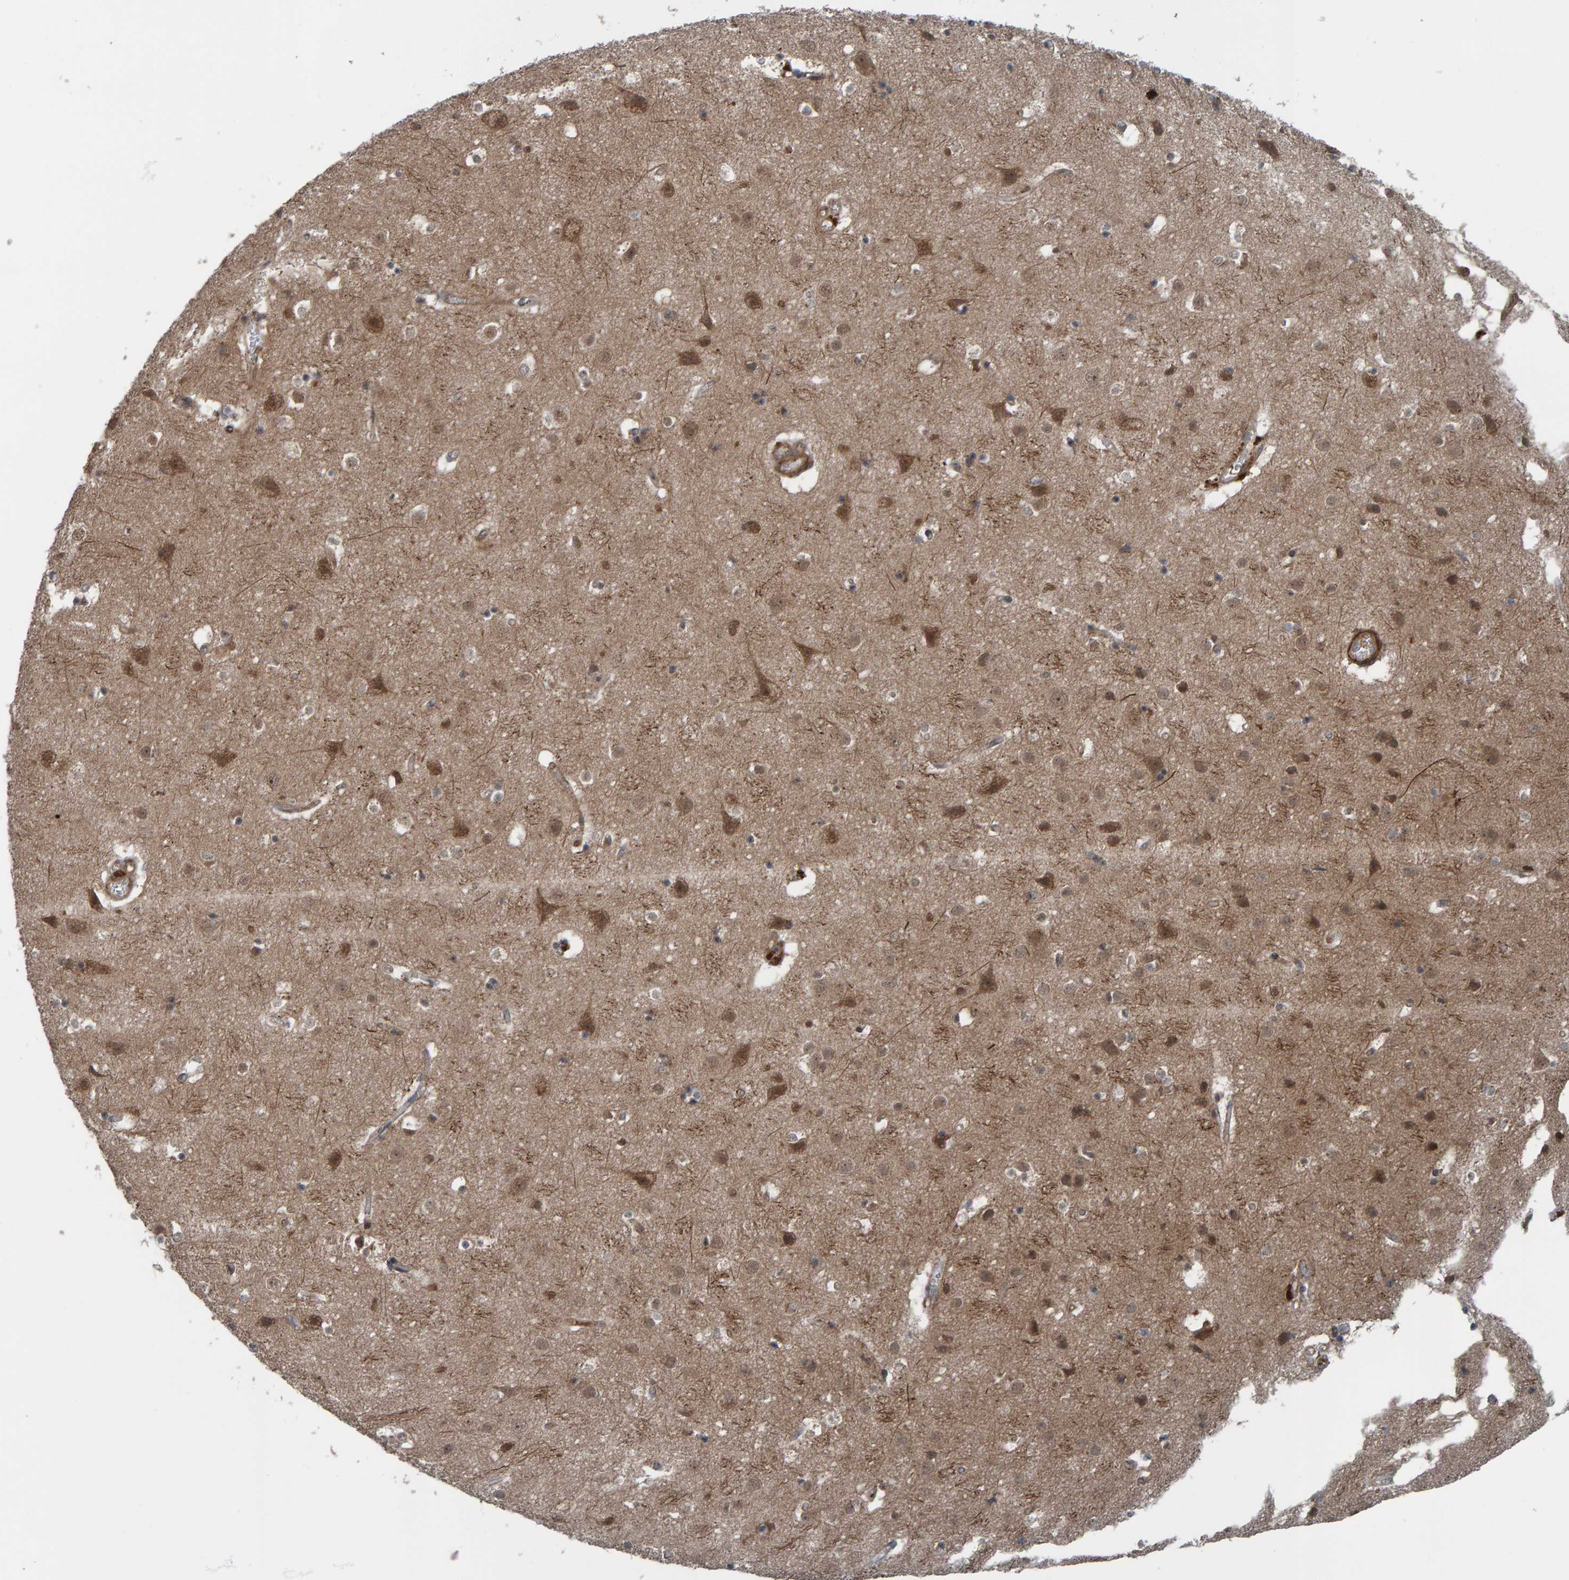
{"staining": {"intensity": "moderate", "quantity": ">75%", "location": "cytoplasmic/membranous"}, "tissue": "cerebral cortex", "cell_type": "Endothelial cells", "image_type": "normal", "snomed": [{"axis": "morphology", "description": "Normal tissue, NOS"}, {"axis": "topography", "description": "Cerebral cortex"}], "caption": "Unremarkable cerebral cortex was stained to show a protein in brown. There is medium levels of moderate cytoplasmic/membranous expression in about >75% of endothelial cells.", "gene": "CUEDC1", "patient": {"sex": "male", "age": 54}}